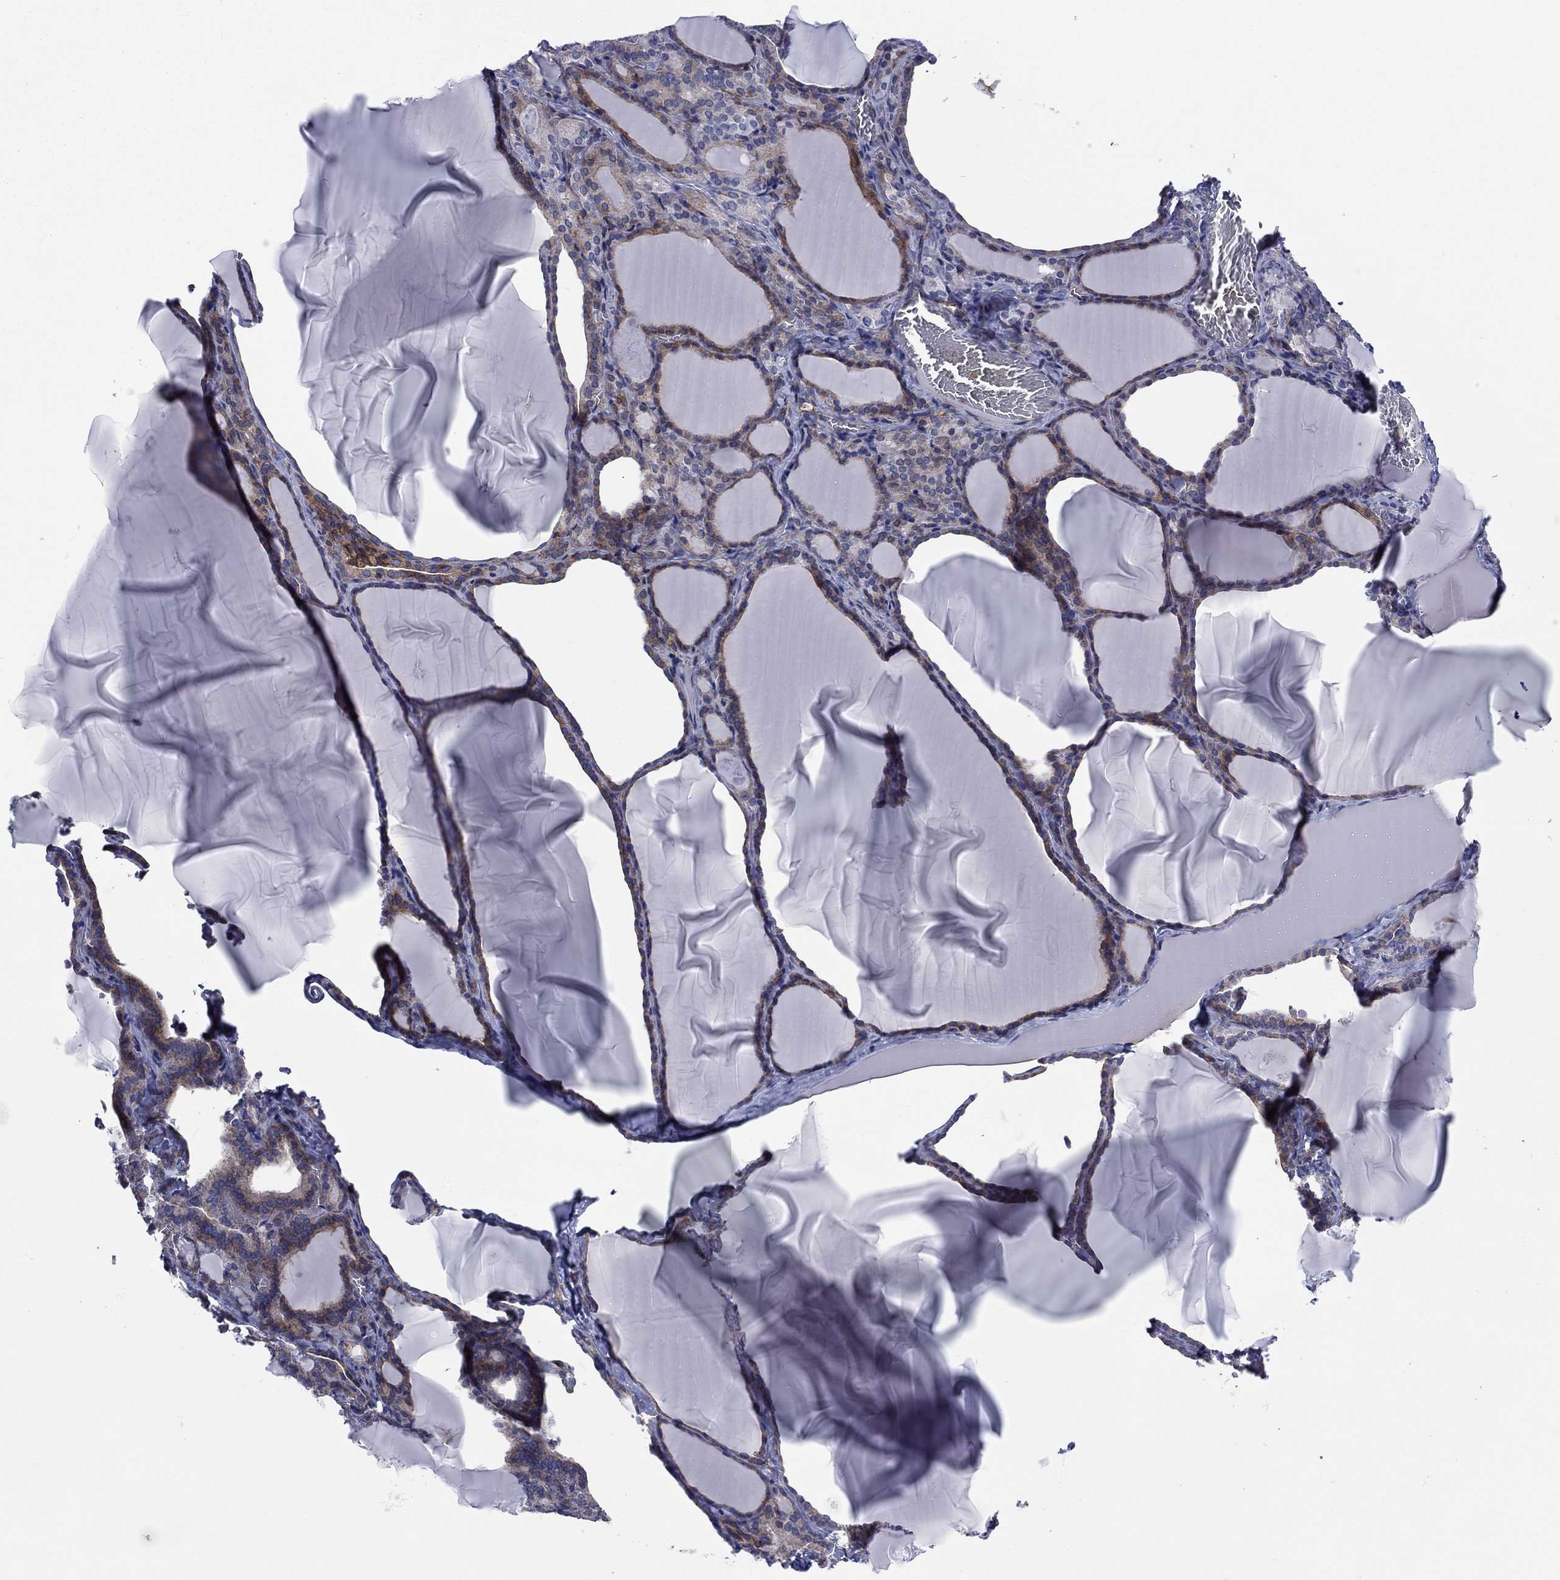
{"staining": {"intensity": "moderate", "quantity": "25%-75%", "location": "cytoplasmic/membranous"}, "tissue": "thyroid gland", "cell_type": "Glandular cells", "image_type": "normal", "snomed": [{"axis": "morphology", "description": "Normal tissue, NOS"}, {"axis": "morphology", "description": "Hyperplasia, NOS"}, {"axis": "topography", "description": "Thyroid gland"}], "caption": "A high-resolution micrograph shows immunohistochemistry (IHC) staining of normal thyroid gland, which reveals moderate cytoplasmic/membranous expression in about 25%-75% of glandular cells.", "gene": "GPR155", "patient": {"sex": "female", "age": 27}}